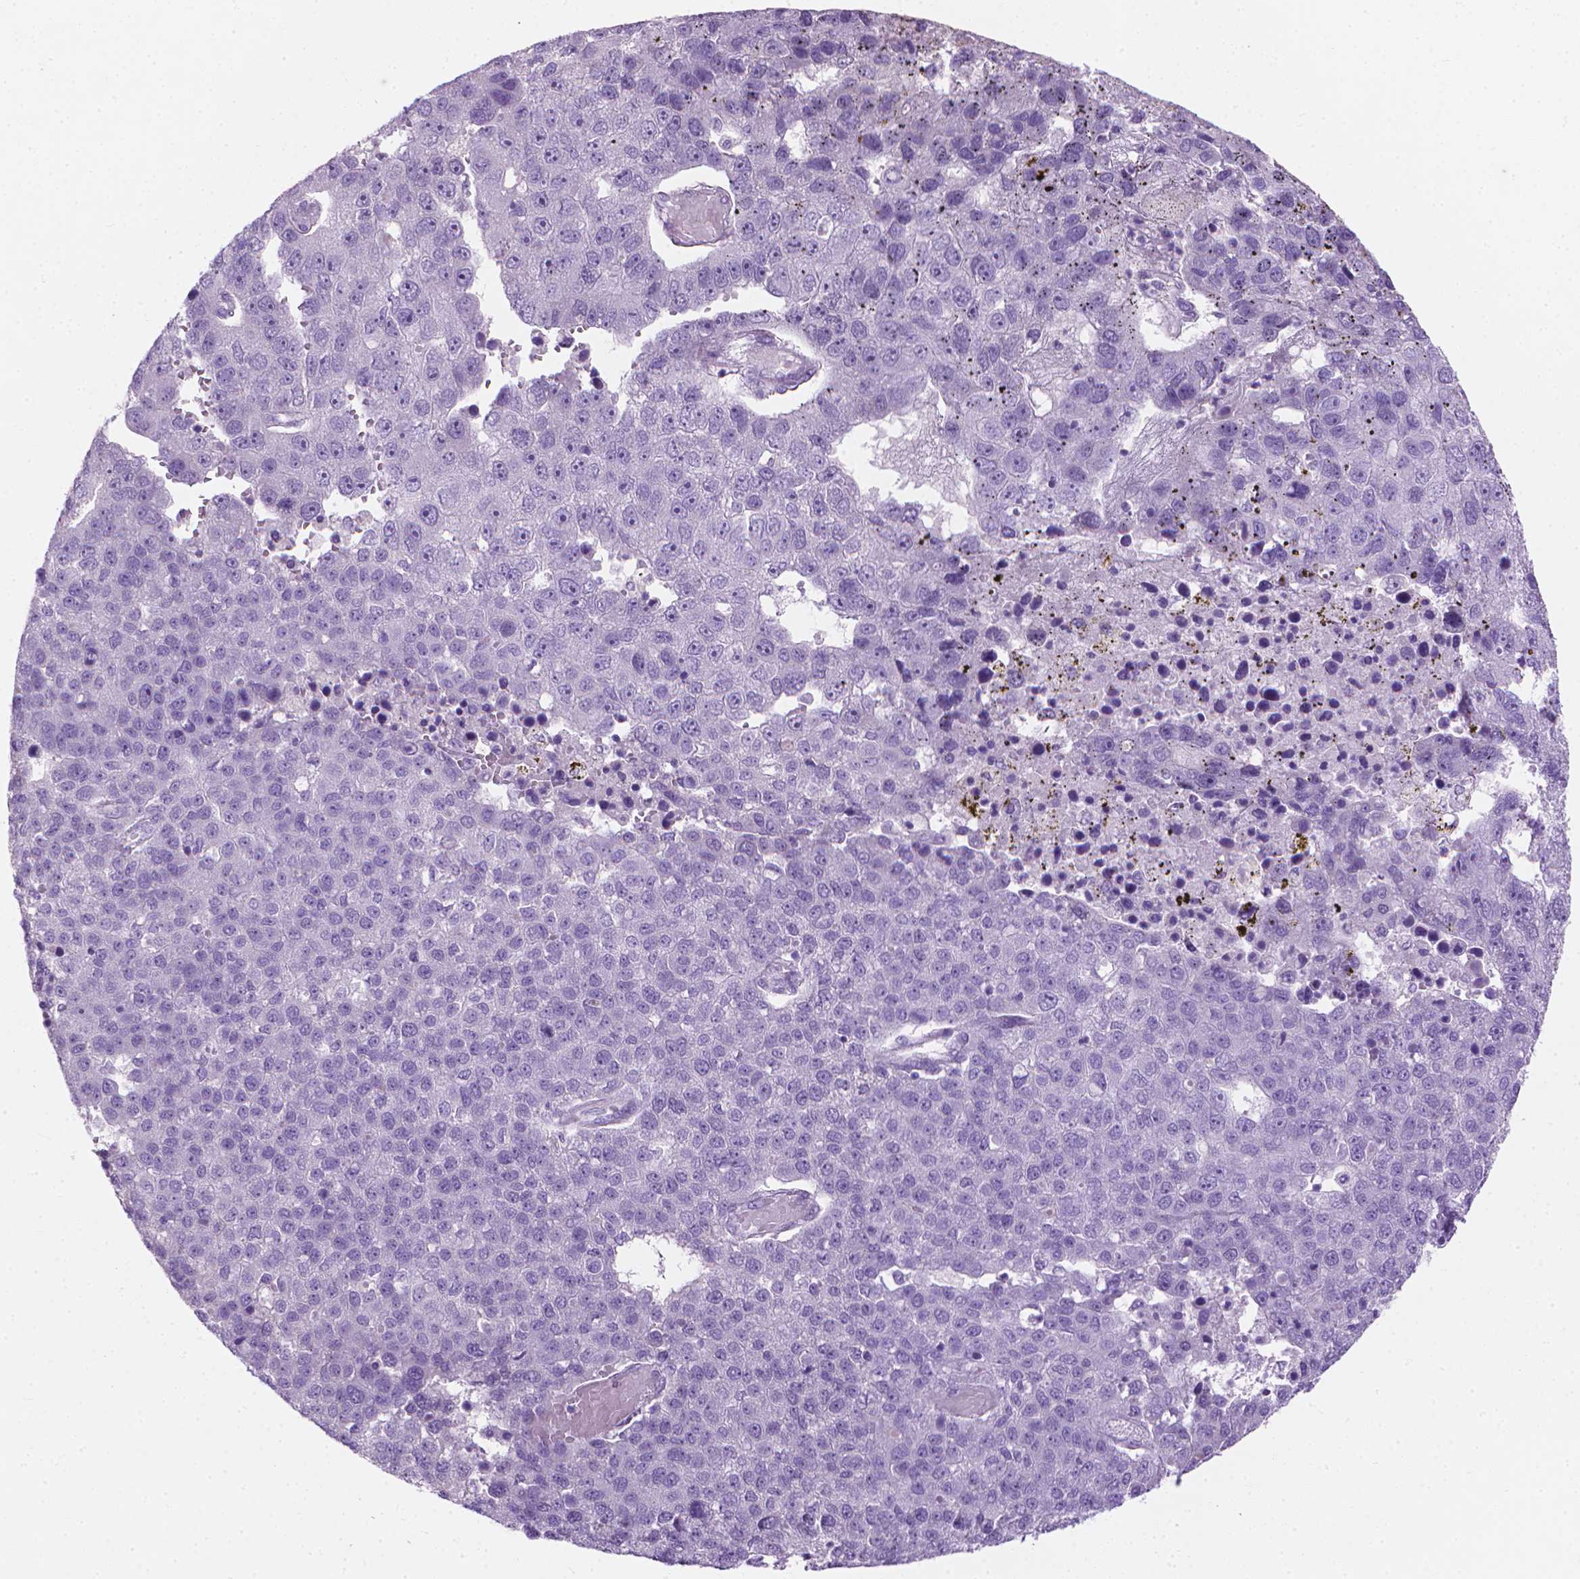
{"staining": {"intensity": "negative", "quantity": "none", "location": "none"}, "tissue": "pancreatic cancer", "cell_type": "Tumor cells", "image_type": "cancer", "snomed": [{"axis": "morphology", "description": "Adenocarcinoma, NOS"}, {"axis": "topography", "description": "Pancreas"}], "caption": "Immunohistochemical staining of pancreatic cancer reveals no significant staining in tumor cells. (Immunohistochemistry, brightfield microscopy, high magnification).", "gene": "KRT73", "patient": {"sex": "female", "age": 61}}